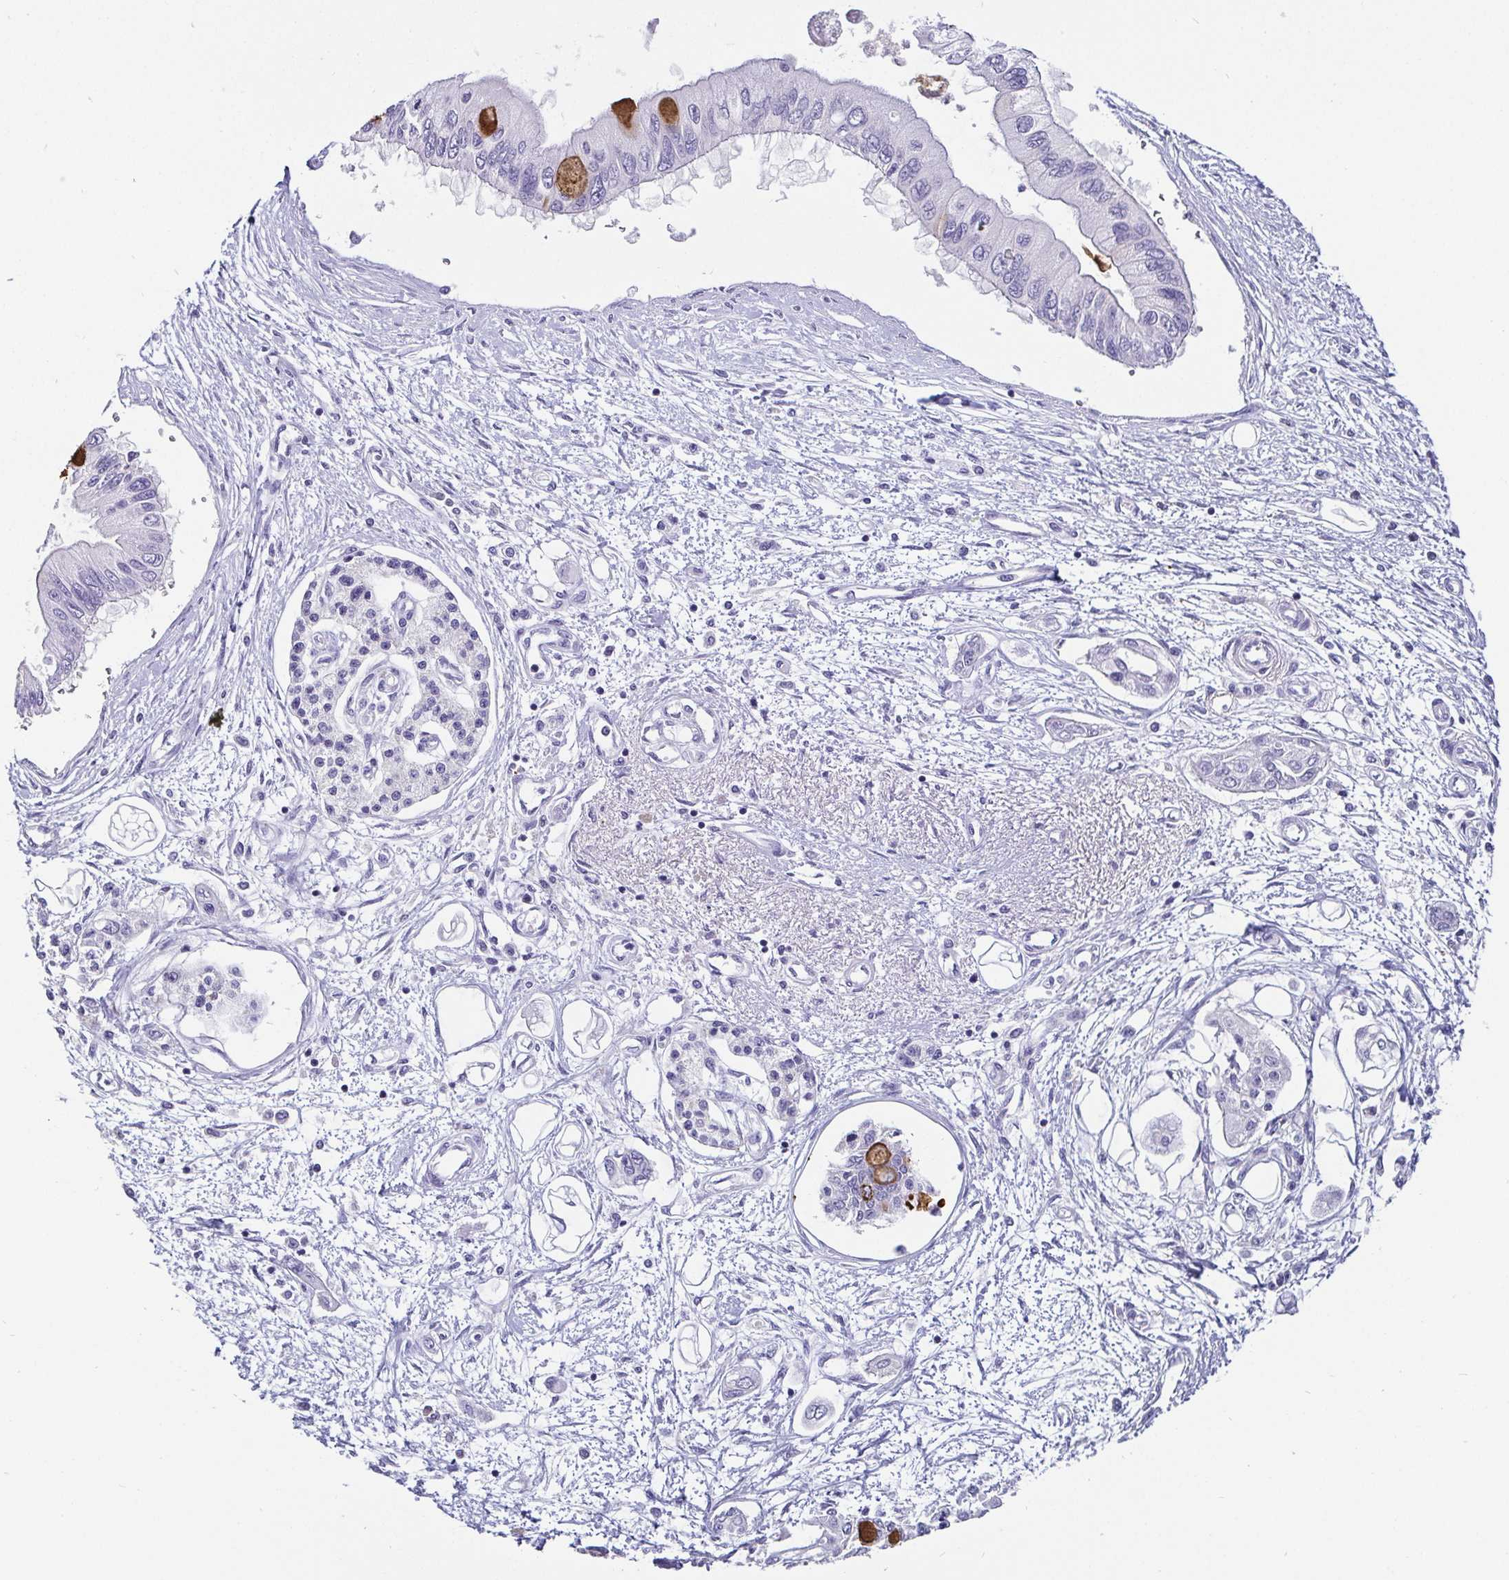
{"staining": {"intensity": "strong", "quantity": "<25%", "location": "cytoplasmic/membranous"}, "tissue": "pancreatic cancer", "cell_type": "Tumor cells", "image_type": "cancer", "snomed": [{"axis": "morphology", "description": "Adenocarcinoma, NOS"}, {"axis": "topography", "description": "Pancreas"}], "caption": "Brown immunohistochemical staining in human pancreatic adenocarcinoma demonstrates strong cytoplasmic/membranous staining in approximately <25% of tumor cells. The staining is performed using DAB brown chromogen to label protein expression. The nuclei are counter-stained blue using hematoxylin.", "gene": "ADAMTS6", "patient": {"sex": "female", "age": 77}}